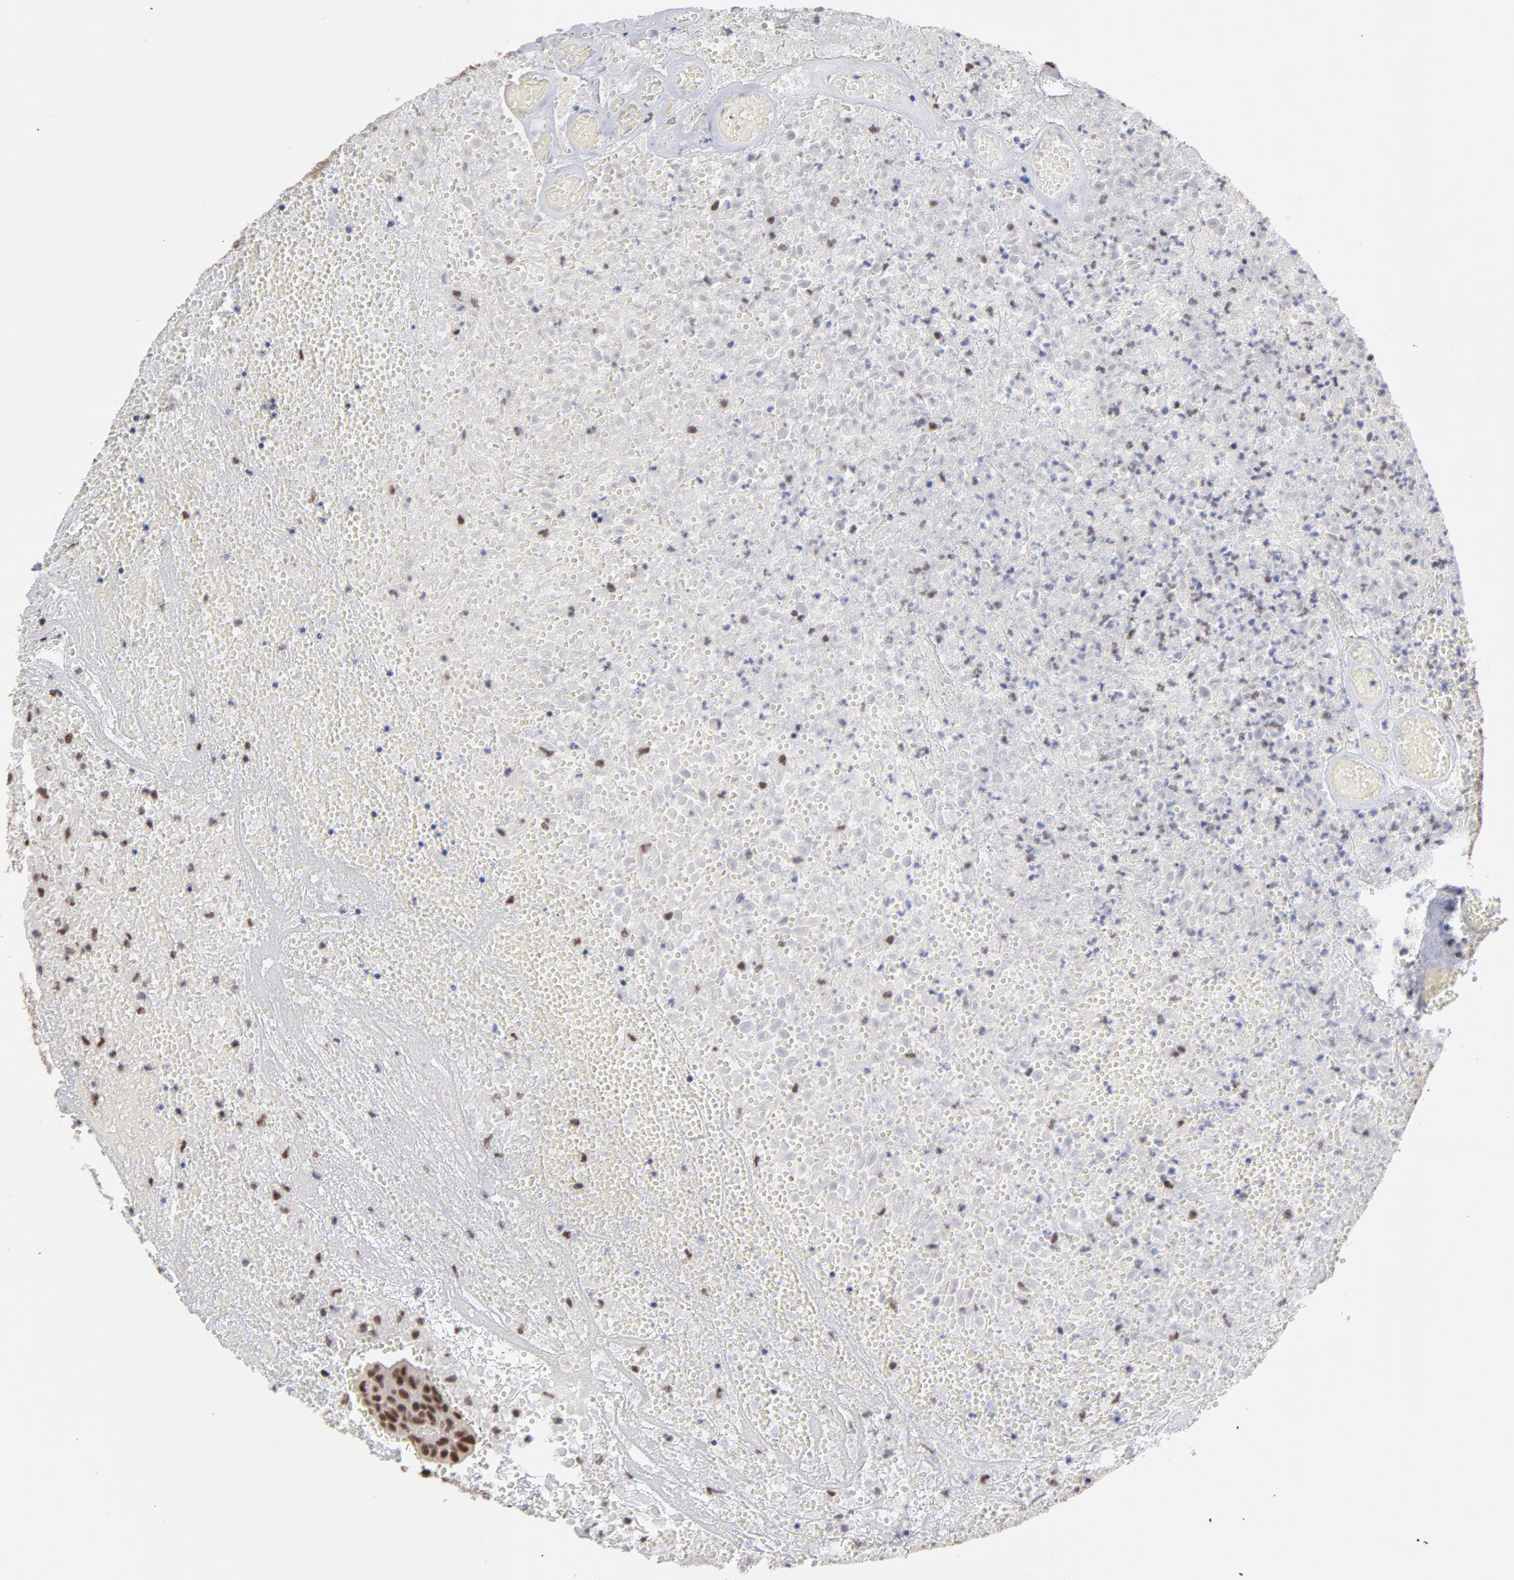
{"staining": {"intensity": "strong", "quantity": ">75%", "location": "nuclear"}, "tissue": "urothelial cancer", "cell_type": "Tumor cells", "image_type": "cancer", "snomed": [{"axis": "morphology", "description": "Urothelial carcinoma, High grade"}, {"axis": "topography", "description": "Urinary bladder"}], "caption": "Immunohistochemistry (DAB (3,3'-diaminobenzidine)) staining of urothelial cancer shows strong nuclear protein expression in approximately >75% of tumor cells.", "gene": "ZNF3", "patient": {"sex": "male", "age": 66}}